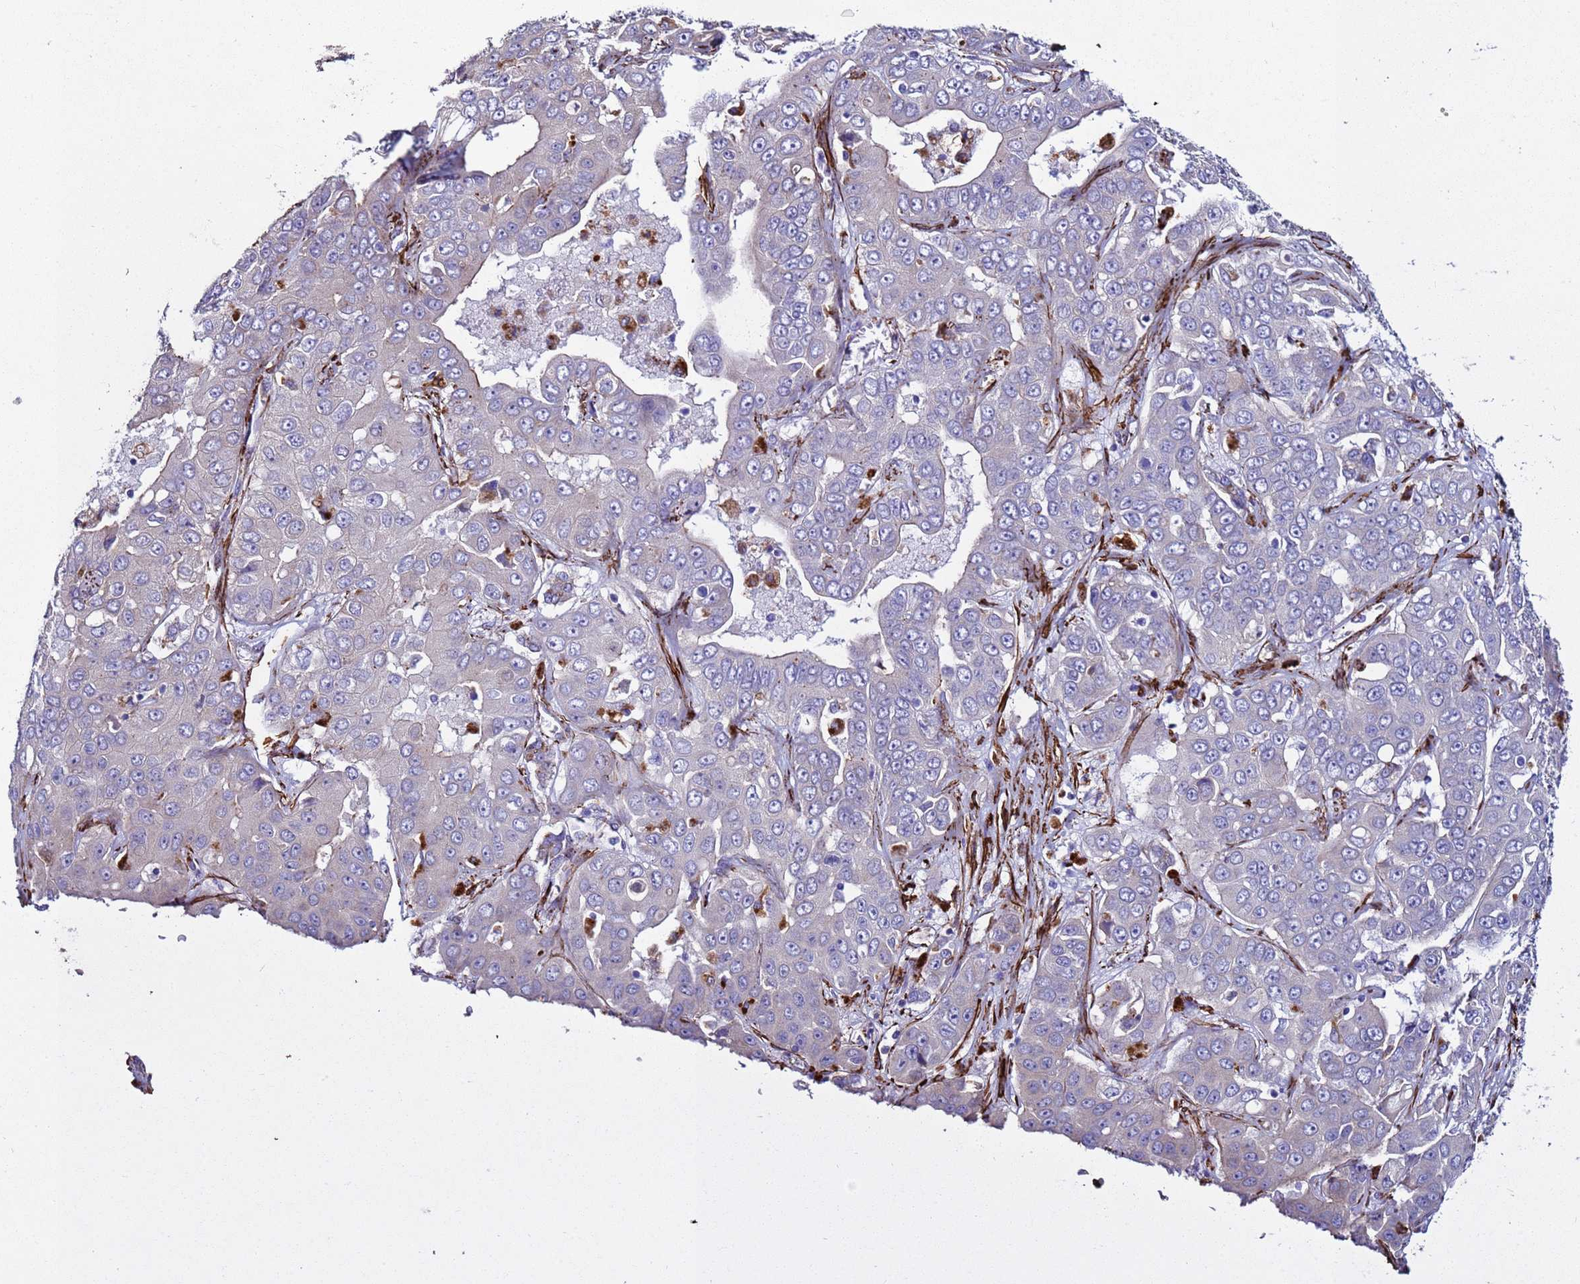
{"staining": {"intensity": "negative", "quantity": "none", "location": "none"}, "tissue": "liver cancer", "cell_type": "Tumor cells", "image_type": "cancer", "snomed": [{"axis": "morphology", "description": "Cholangiocarcinoma"}, {"axis": "topography", "description": "Liver"}], "caption": "DAB (3,3'-diaminobenzidine) immunohistochemical staining of liver cancer exhibits no significant expression in tumor cells. Nuclei are stained in blue.", "gene": "RABL2B", "patient": {"sex": "female", "age": 52}}